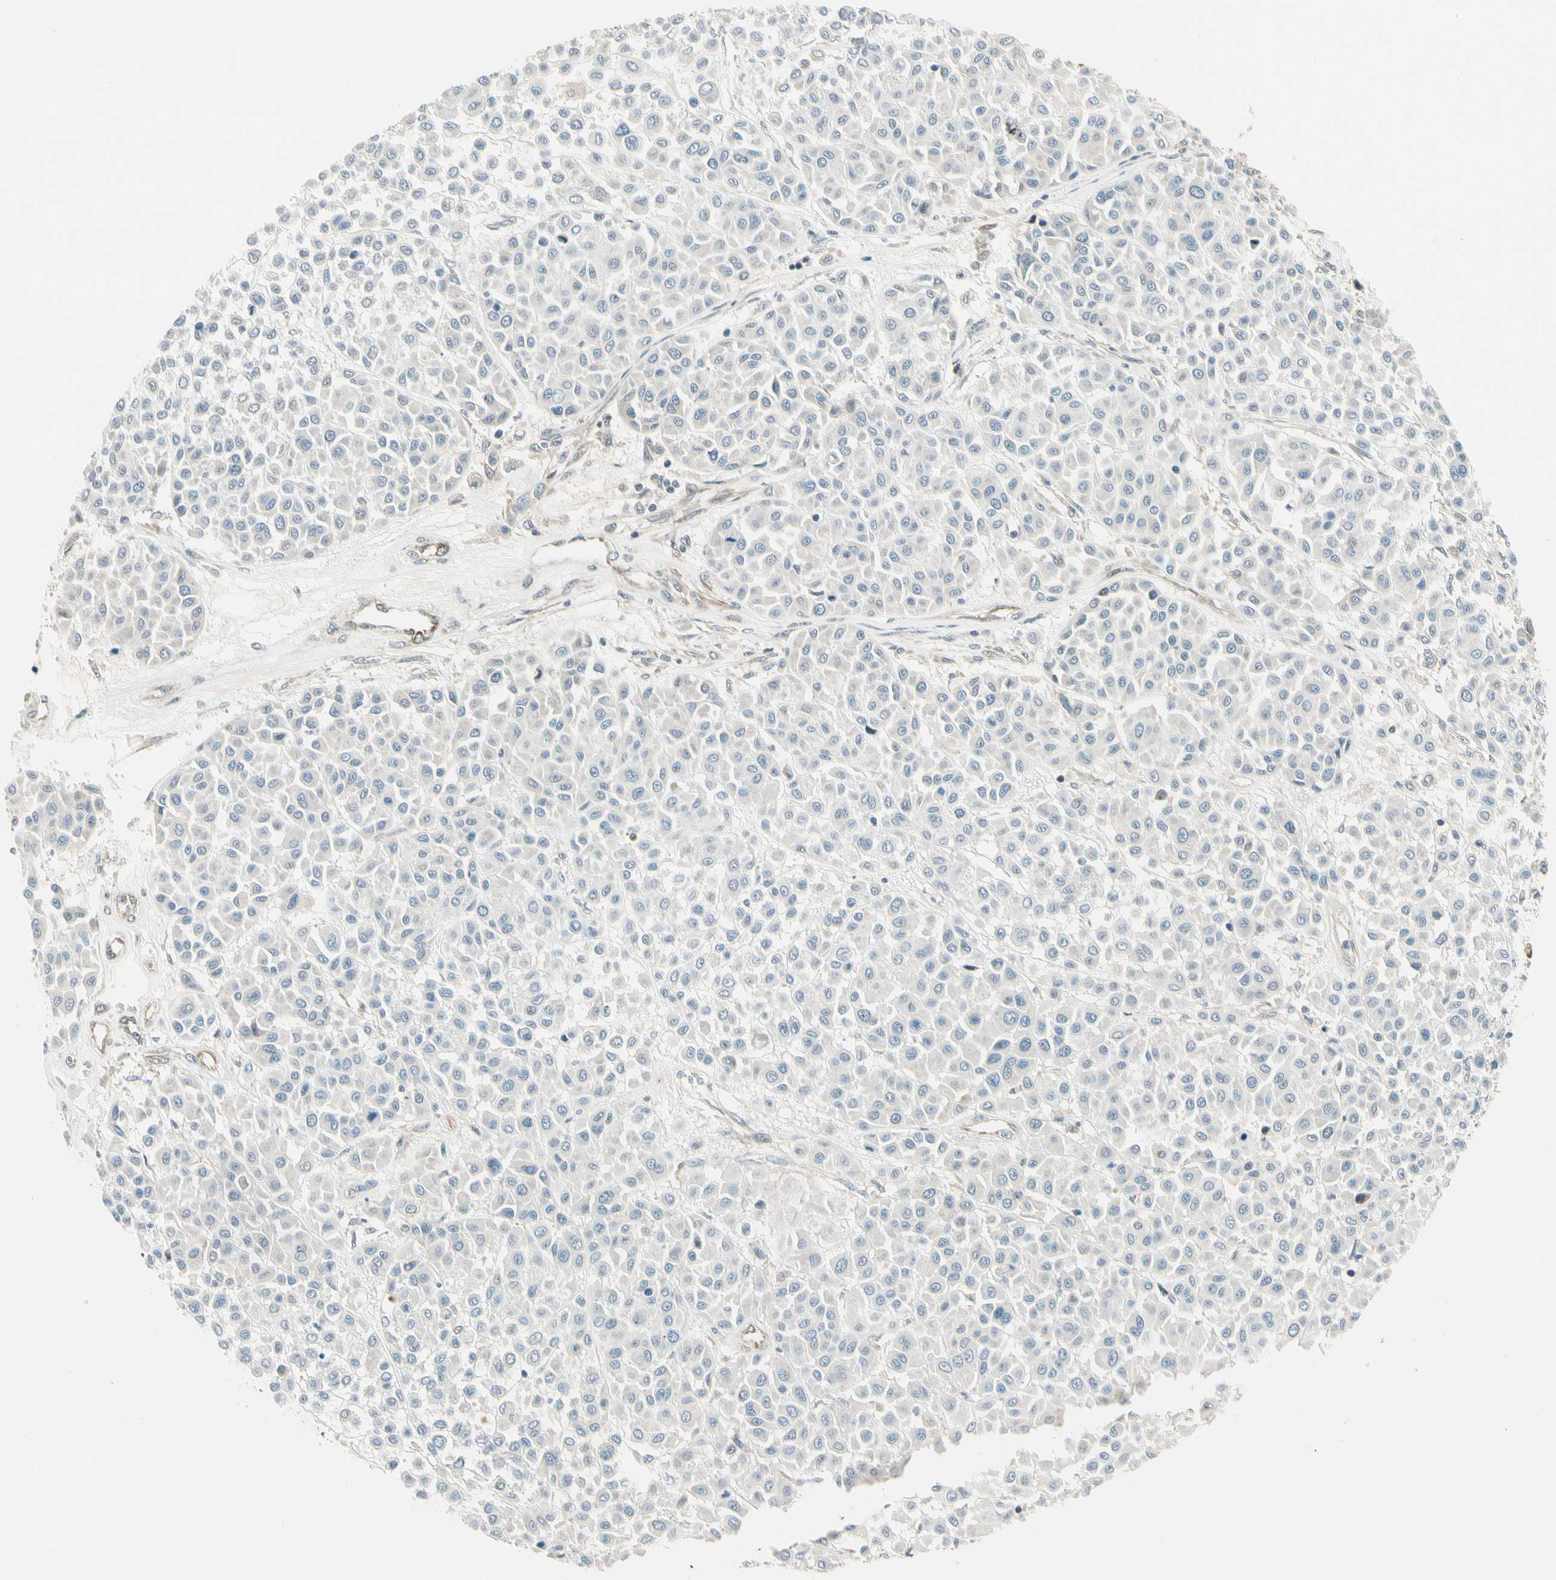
{"staining": {"intensity": "negative", "quantity": "none", "location": "none"}, "tissue": "melanoma", "cell_type": "Tumor cells", "image_type": "cancer", "snomed": [{"axis": "morphology", "description": "Malignant melanoma, Metastatic site"}, {"axis": "topography", "description": "Soft tissue"}], "caption": "IHC image of neoplastic tissue: melanoma stained with DAB (3,3'-diaminobenzidine) demonstrates no significant protein positivity in tumor cells. (Brightfield microscopy of DAB immunohistochemistry (IHC) at high magnification).", "gene": "SVBP", "patient": {"sex": "male", "age": 41}}